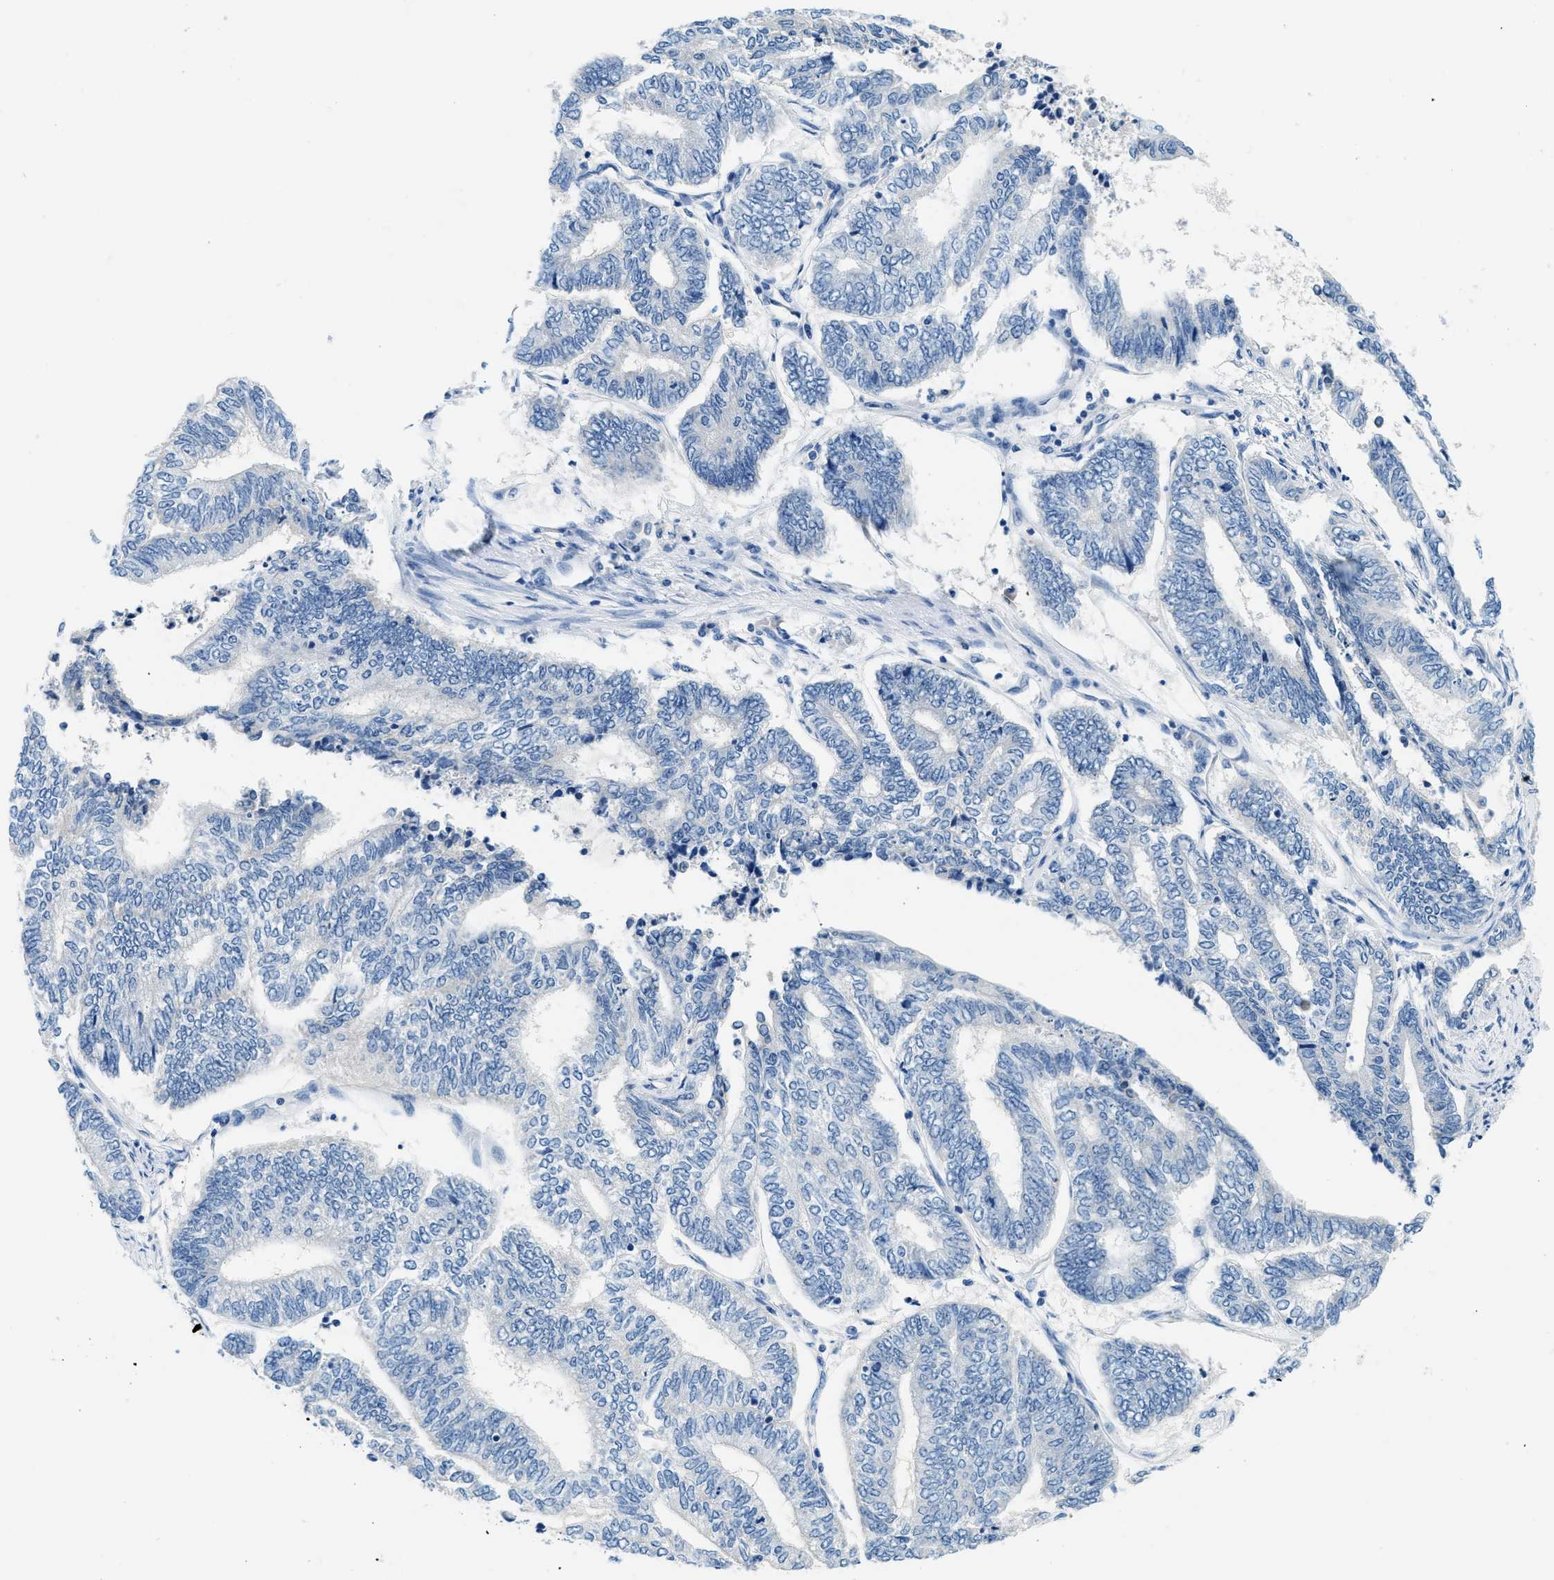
{"staining": {"intensity": "negative", "quantity": "none", "location": "none"}, "tissue": "endometrial cancer", "cell_type": "Tumor cells", "image_type": "cancer", "snomed": [{"axis": "morphology", "description": "Adenocarcinoma, NOS"}, {"axis": "topography", "description": "Uterus"}, {"axis": "topography", "description": "Endometrium"}], "caption": "Immunohistochemical staining of endometrial adenocarcinoma reveals no significant positivity in tumor cells.", "gene": "CLDN18", "patient": {"sex": "female", "age": 70}}